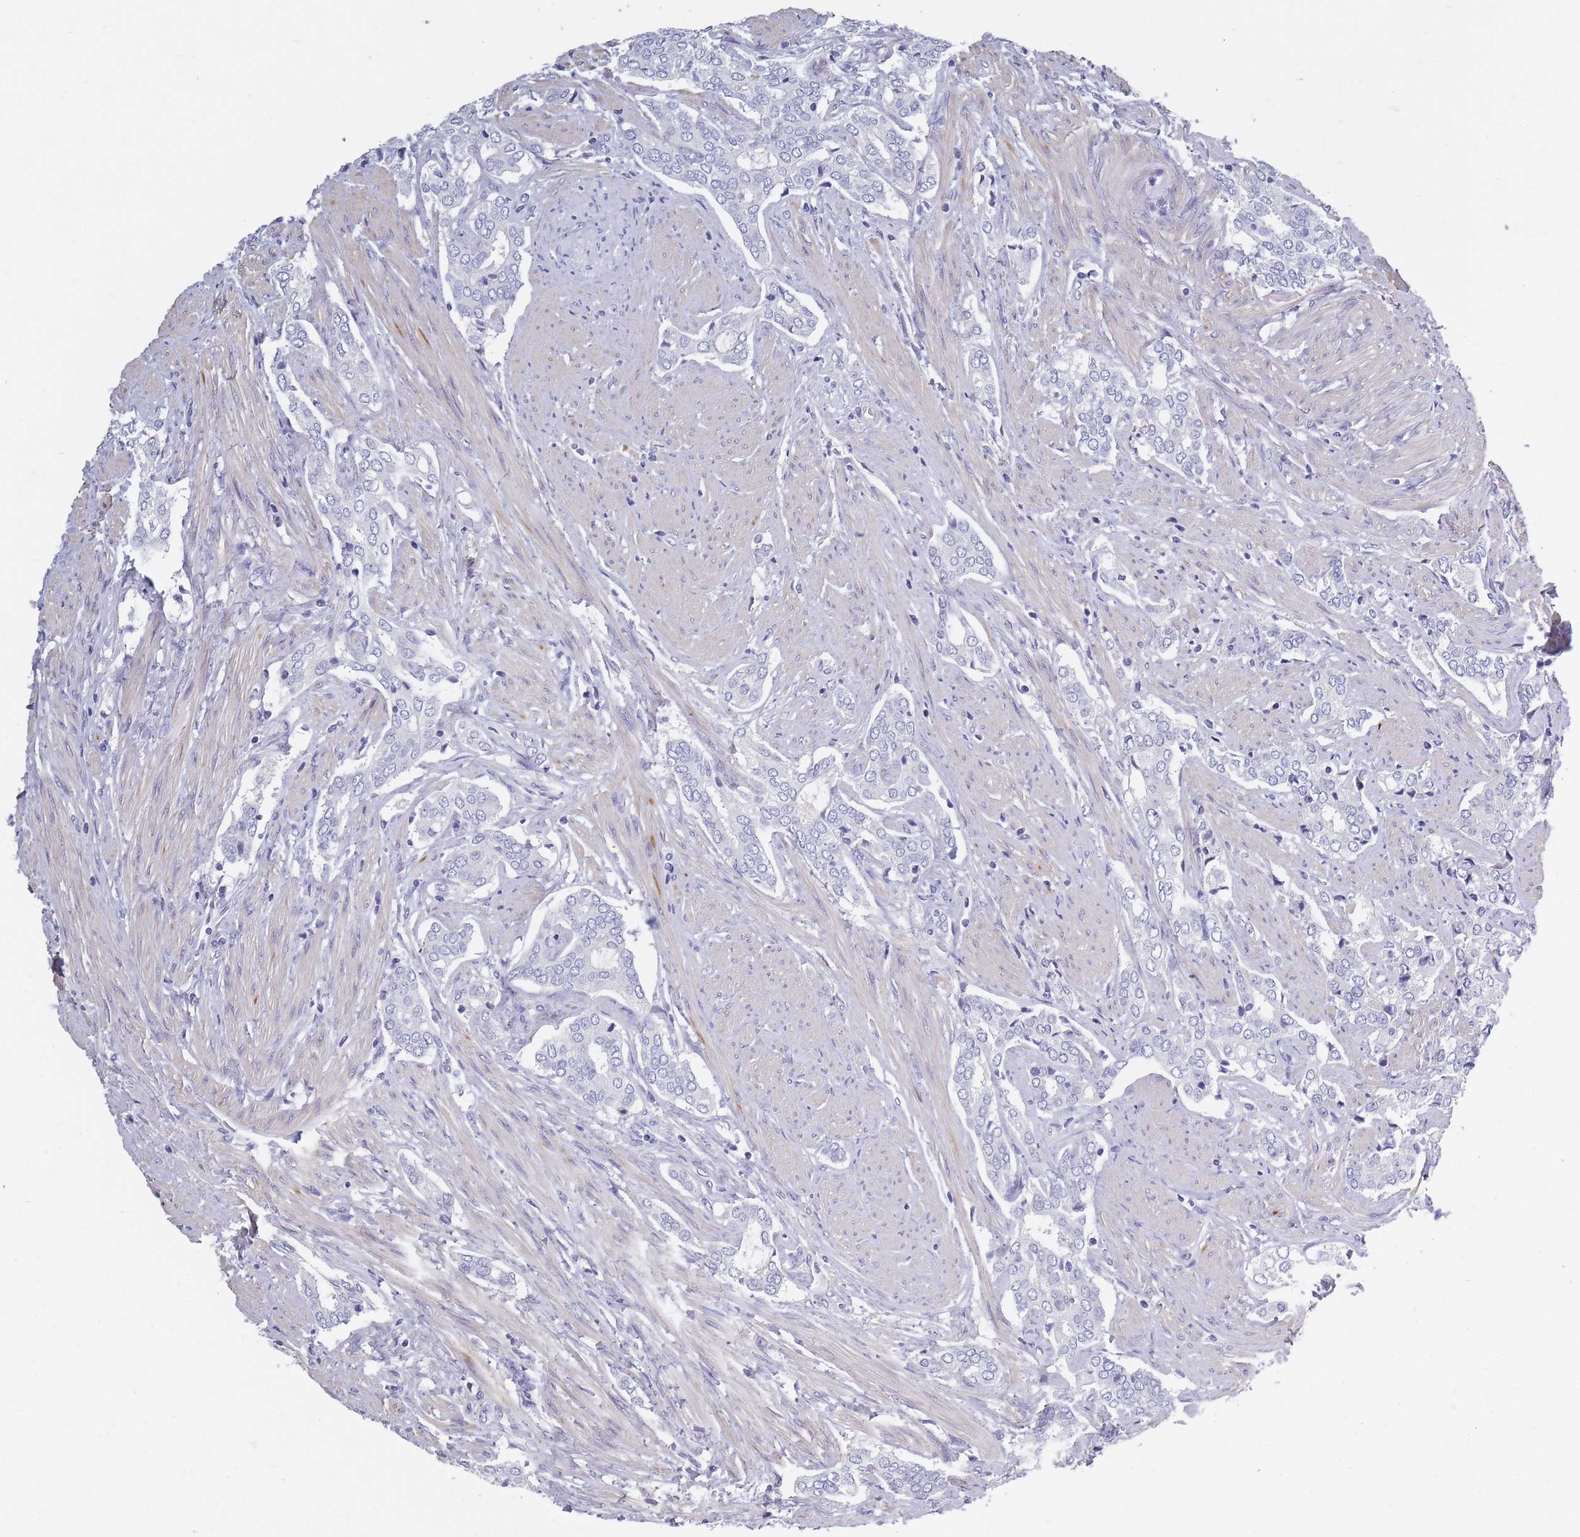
{"staining": {"intensity": "negative", "quantity": "none", "location": "none"}, "tissue": "prostate cancer", "cell_type": "Tumor cells", "image_type": "cancer", "snomed": [{"axis": "morphology", "description": "Adenocarcinoma, High grade"}, {"axis": "topography", "description": "Prostate"}], "caption": "The histopathology image demonstrates no significant staining in tumor cells of high-grade adenocarcinoma (prostate).", "gene": "OR4C5", "patient": {"sex": "male", "age": 71}}